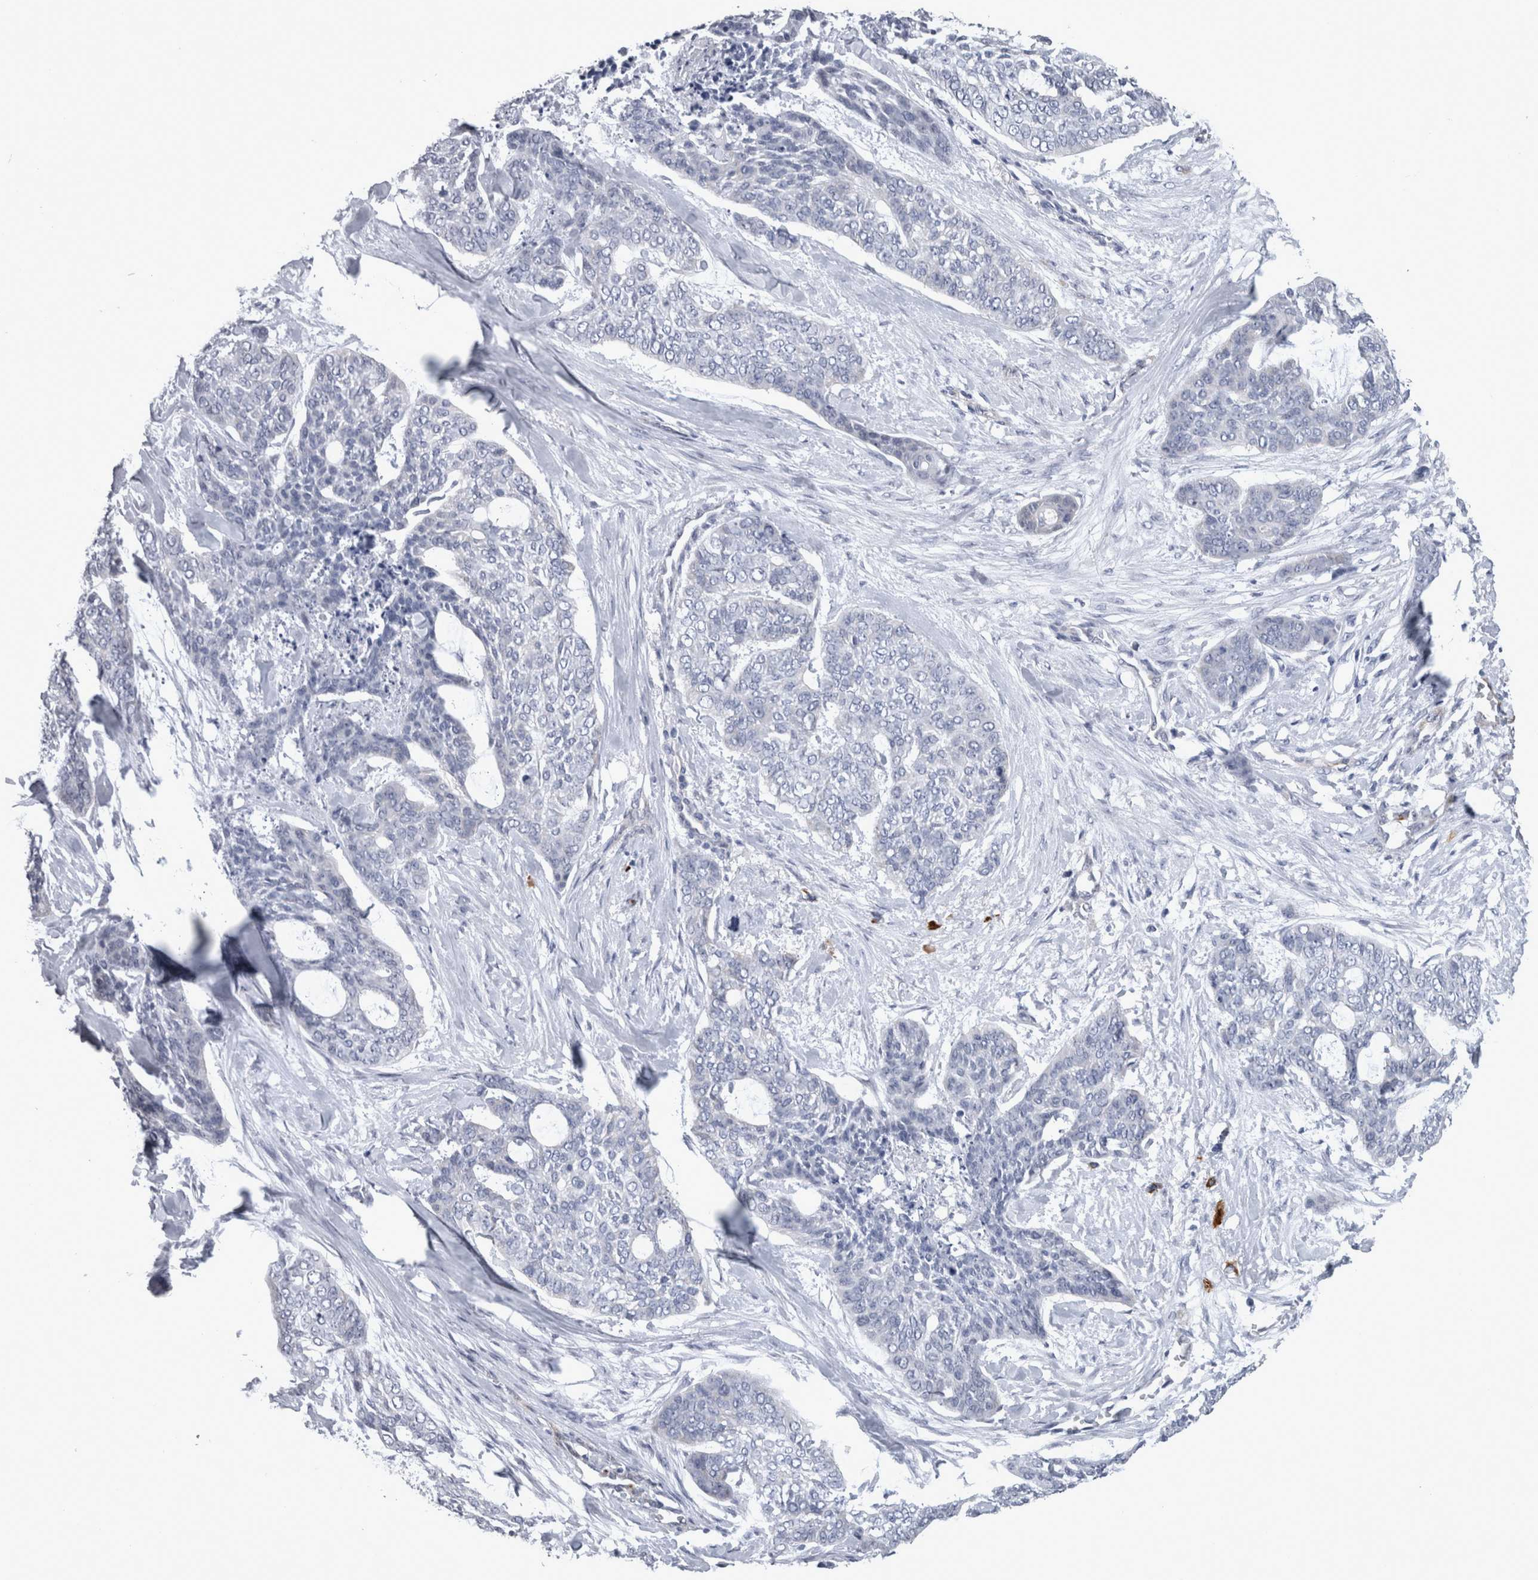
{"staining": {"intensity": "negative", "quantity": "none", "location": "none"}, "tissue": "skin cancer", "cell_type": "Tumor cells", "image_type": "cancer", "snomed": [{"axis": "morphology", "description": "Basal cell carcinoma"}, {"axis": "topography", "description": "Skin"}], "caption": "Tumor cells are negative for protein expression in human skin cancer. (Brightfield microscopy of DAB IHC at high magnification).", "gene": "VWDE", "patient": {"sex": "female", "age": 64}}